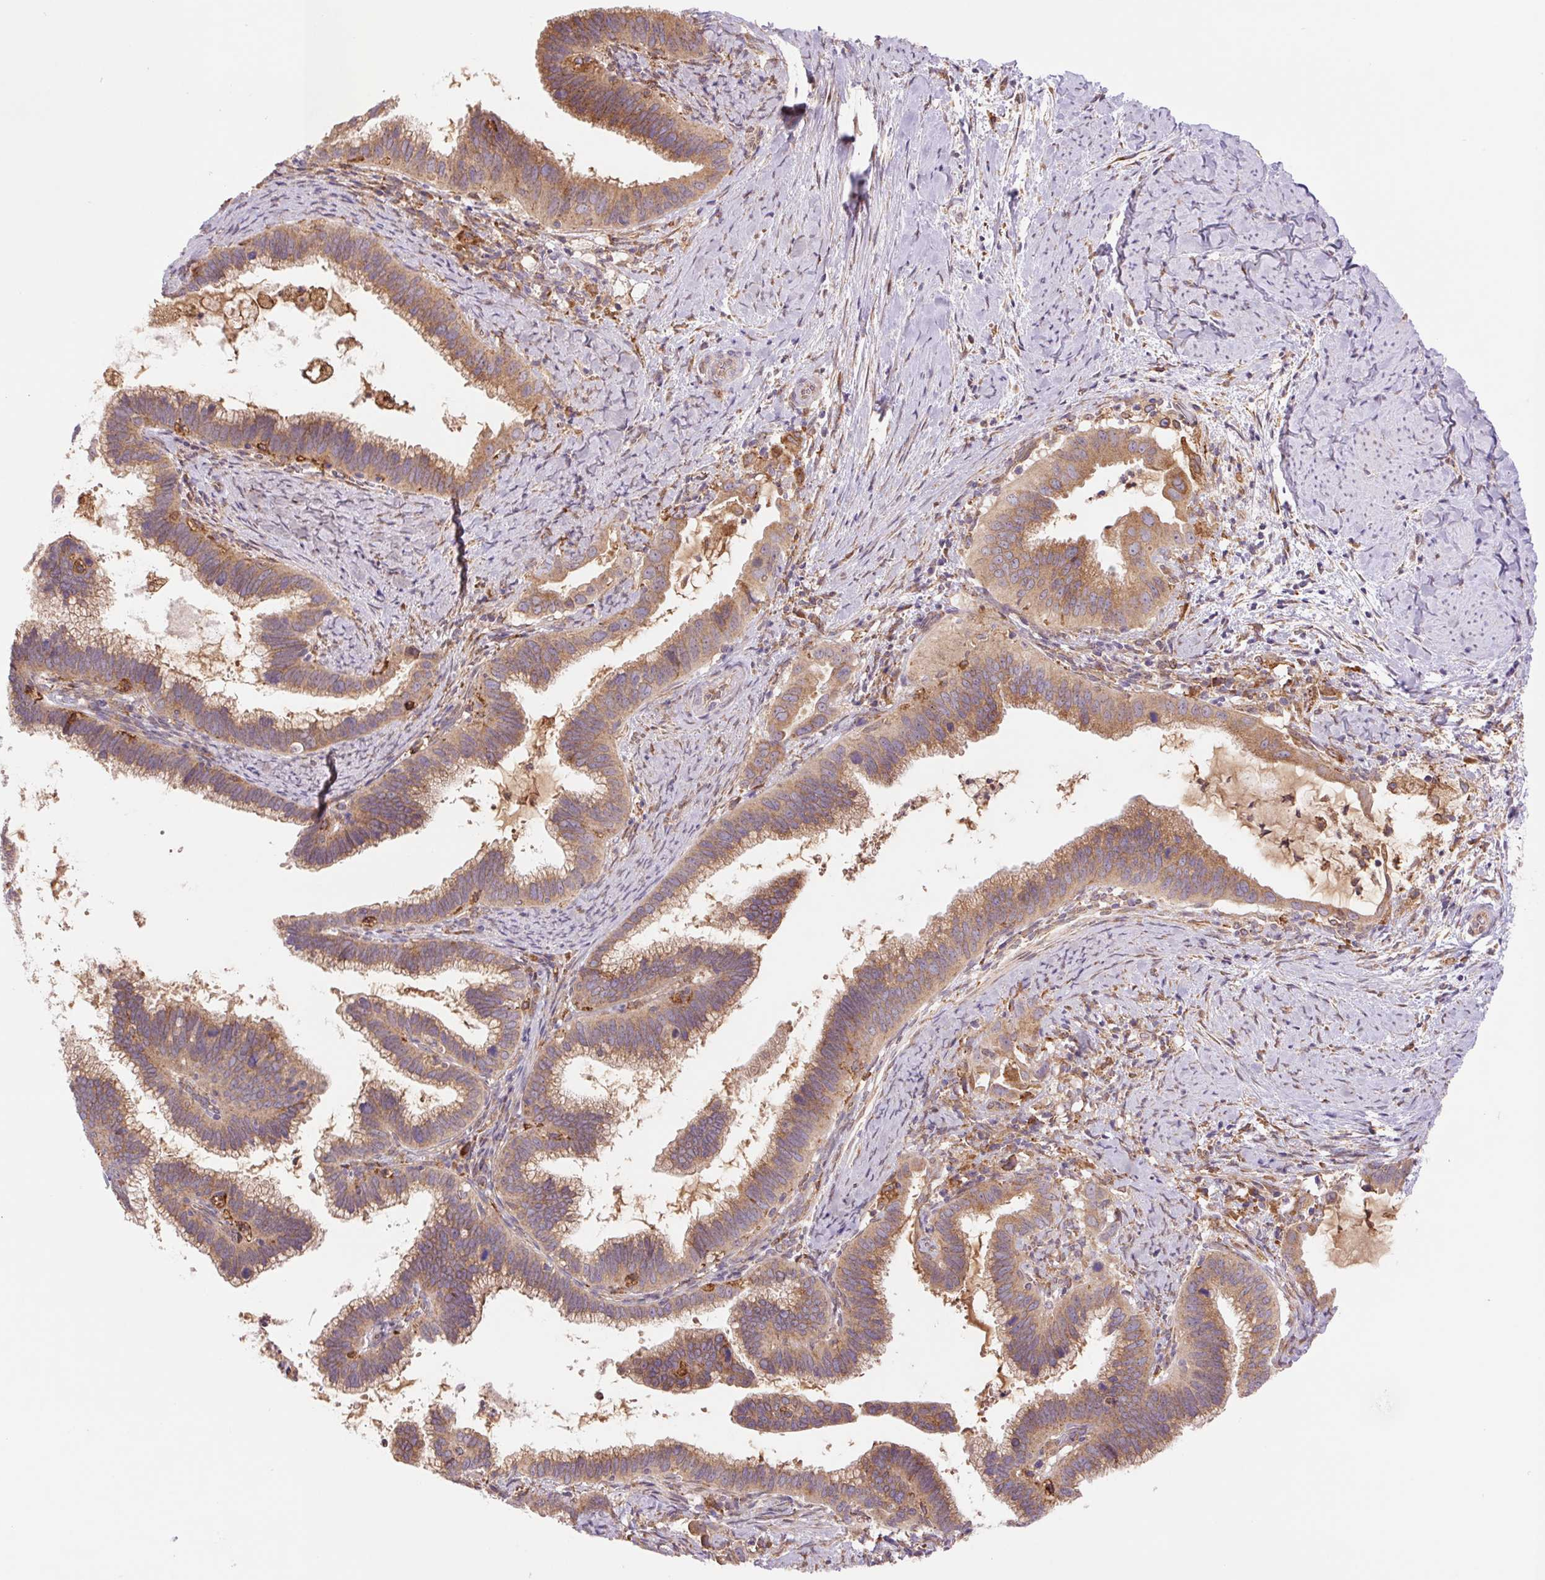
{"staining": {"intensity": "moderate", "quantity": ">75%", "location": "cytoplasmic/membranous"}, "tissue": "cervical cancer", "cell_type": "Tumor cells", "image_type": "cancer", "snomed": [{"axis": "morphology", "description": "Adenocarcinoma, NOS"}, {"axis": "topography", "description": "Cervix"}], "caption": "Moderate cytoplasmic/membranous expression is identified in about >75% of tumor cells in cervical cancer. The staining was performed using DAB to visualize the protein expression in brown, while the nuclei were stained in blue with hematoxylin (Magnification: 20x).", "gene": "KLHL20", "patient": {"sex": "female", "age": 61}}